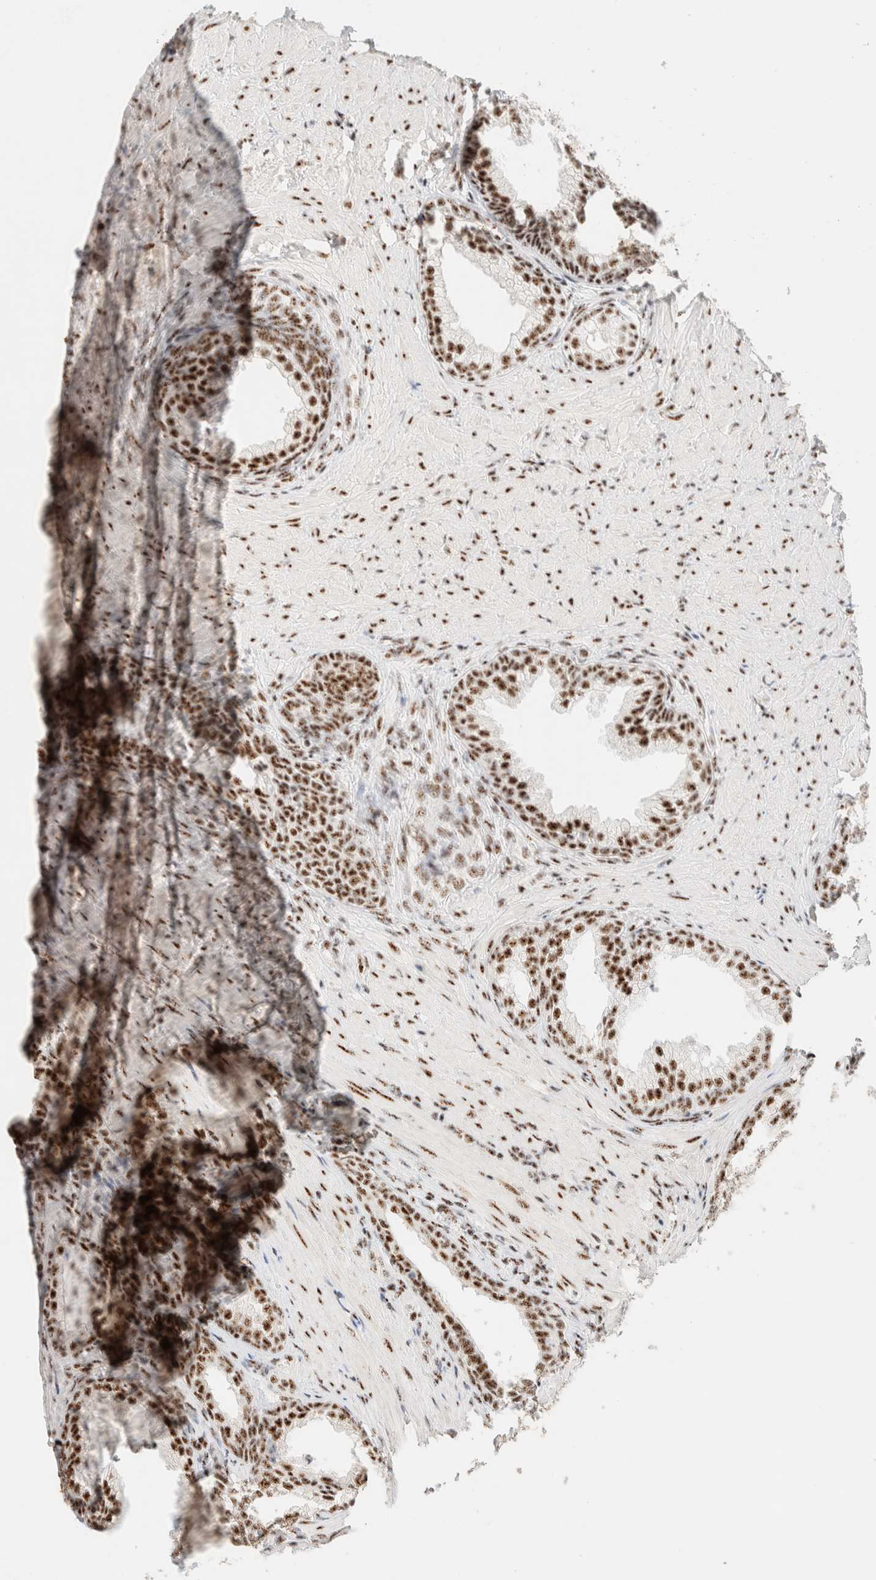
{"staining": {"intensity": "moderate", "quantity": ">75%", "location": "nuclear"}, "tissue": "prostate", "cell_type": "Glandular cells", "image_type": "normal", "snomed": [{"axis": "morphology", "description": "Normal tissue, NOS"}, {"axis": "topography", "description": "Prostate"}], "caption": "Prostate was stained to show a protein in brown. There is medium levels of moderate nuclear expression in about >75% of glandular cells. Using DAB (3,3'-diaminobenzidine) (brown) and hematoxylin (blue) stains, captured at high magnification using brightfield microscopy.", "gene": "SON", "patient": {"sex": "male", "age": 76}}